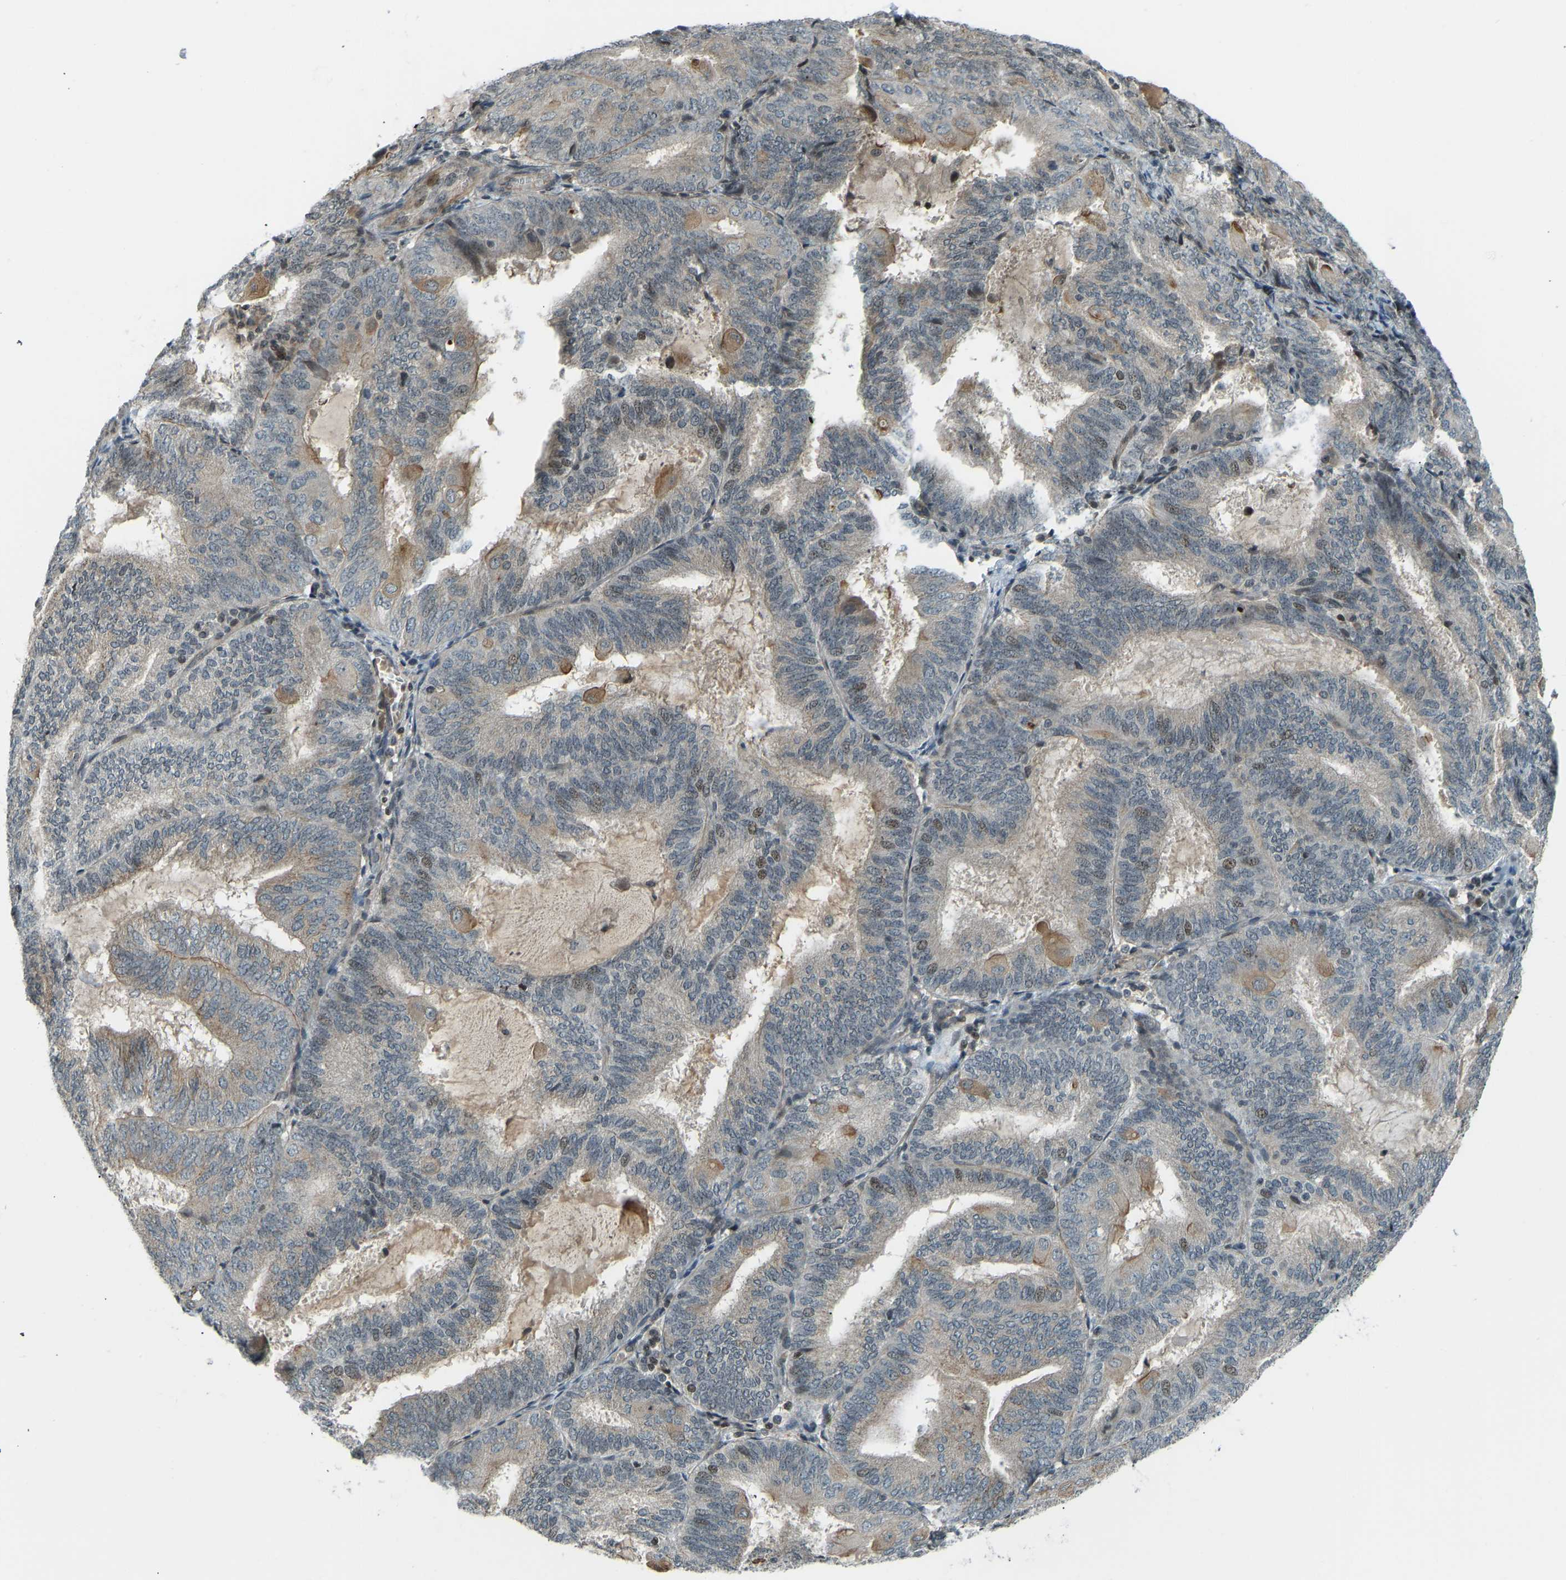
{"staining": {"intensity": "weak", "quantity": "25%-75%", "location": "cytoplasmic/membranous,nuclear"}, "tissue": "endometrial cancer", "cell_type": "Tumor cells", "image_type": "cancer", "snomed": [{"axis": "morphology", "description": "Adenocarcinoma, NOS"}, {"axis": "topography", "description": "Endometrium"}], "caption": "Human endometrial cancer stained with a protein marker exhibits weak staining in tumor cells.", "gene": "SVOPL", "patient": {"sex": "female", "age": 81}}